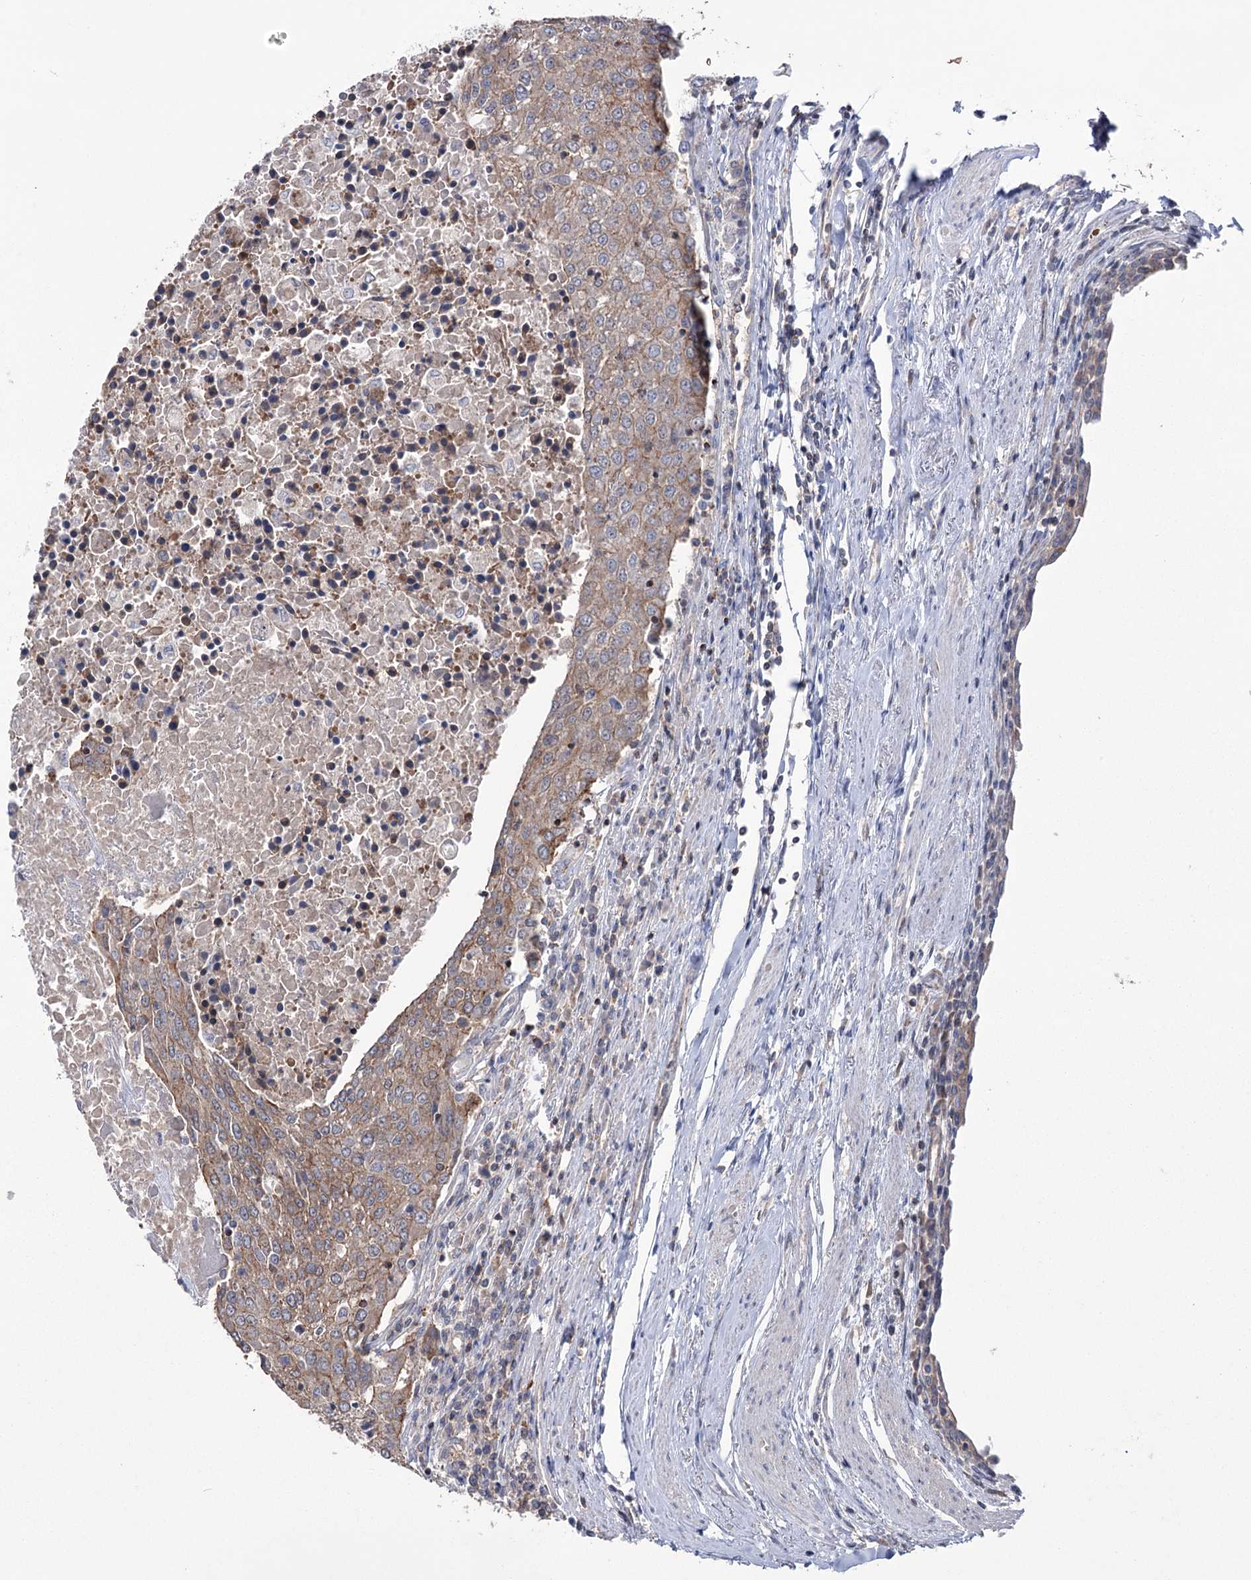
{"staining": {"intensity": "weak", "quantity": "25%-75%", "location": "cytoplasmic/membranous"}, "tissue": "urothelial cancer", "cell_type": "Tumor cells", "image_type": "cancer", "snomed": [{"axis": "morphology", "description": "Urothelial carcinoma, High grade"}, {"axis": "topography", "description": "Urinary bladder"}], "caption": "The histopathology image displays staining of urothelial cancer, revealing weak cytoplasmic/membranous protein positivity (brown color) within tumor cells. Using DAB (brown) and hematoxylin (blue) stains, captured at high magnification using brightfield microscopy.", "gene": "TRIM71", "patient": {"sex": "female", "age": 85}}